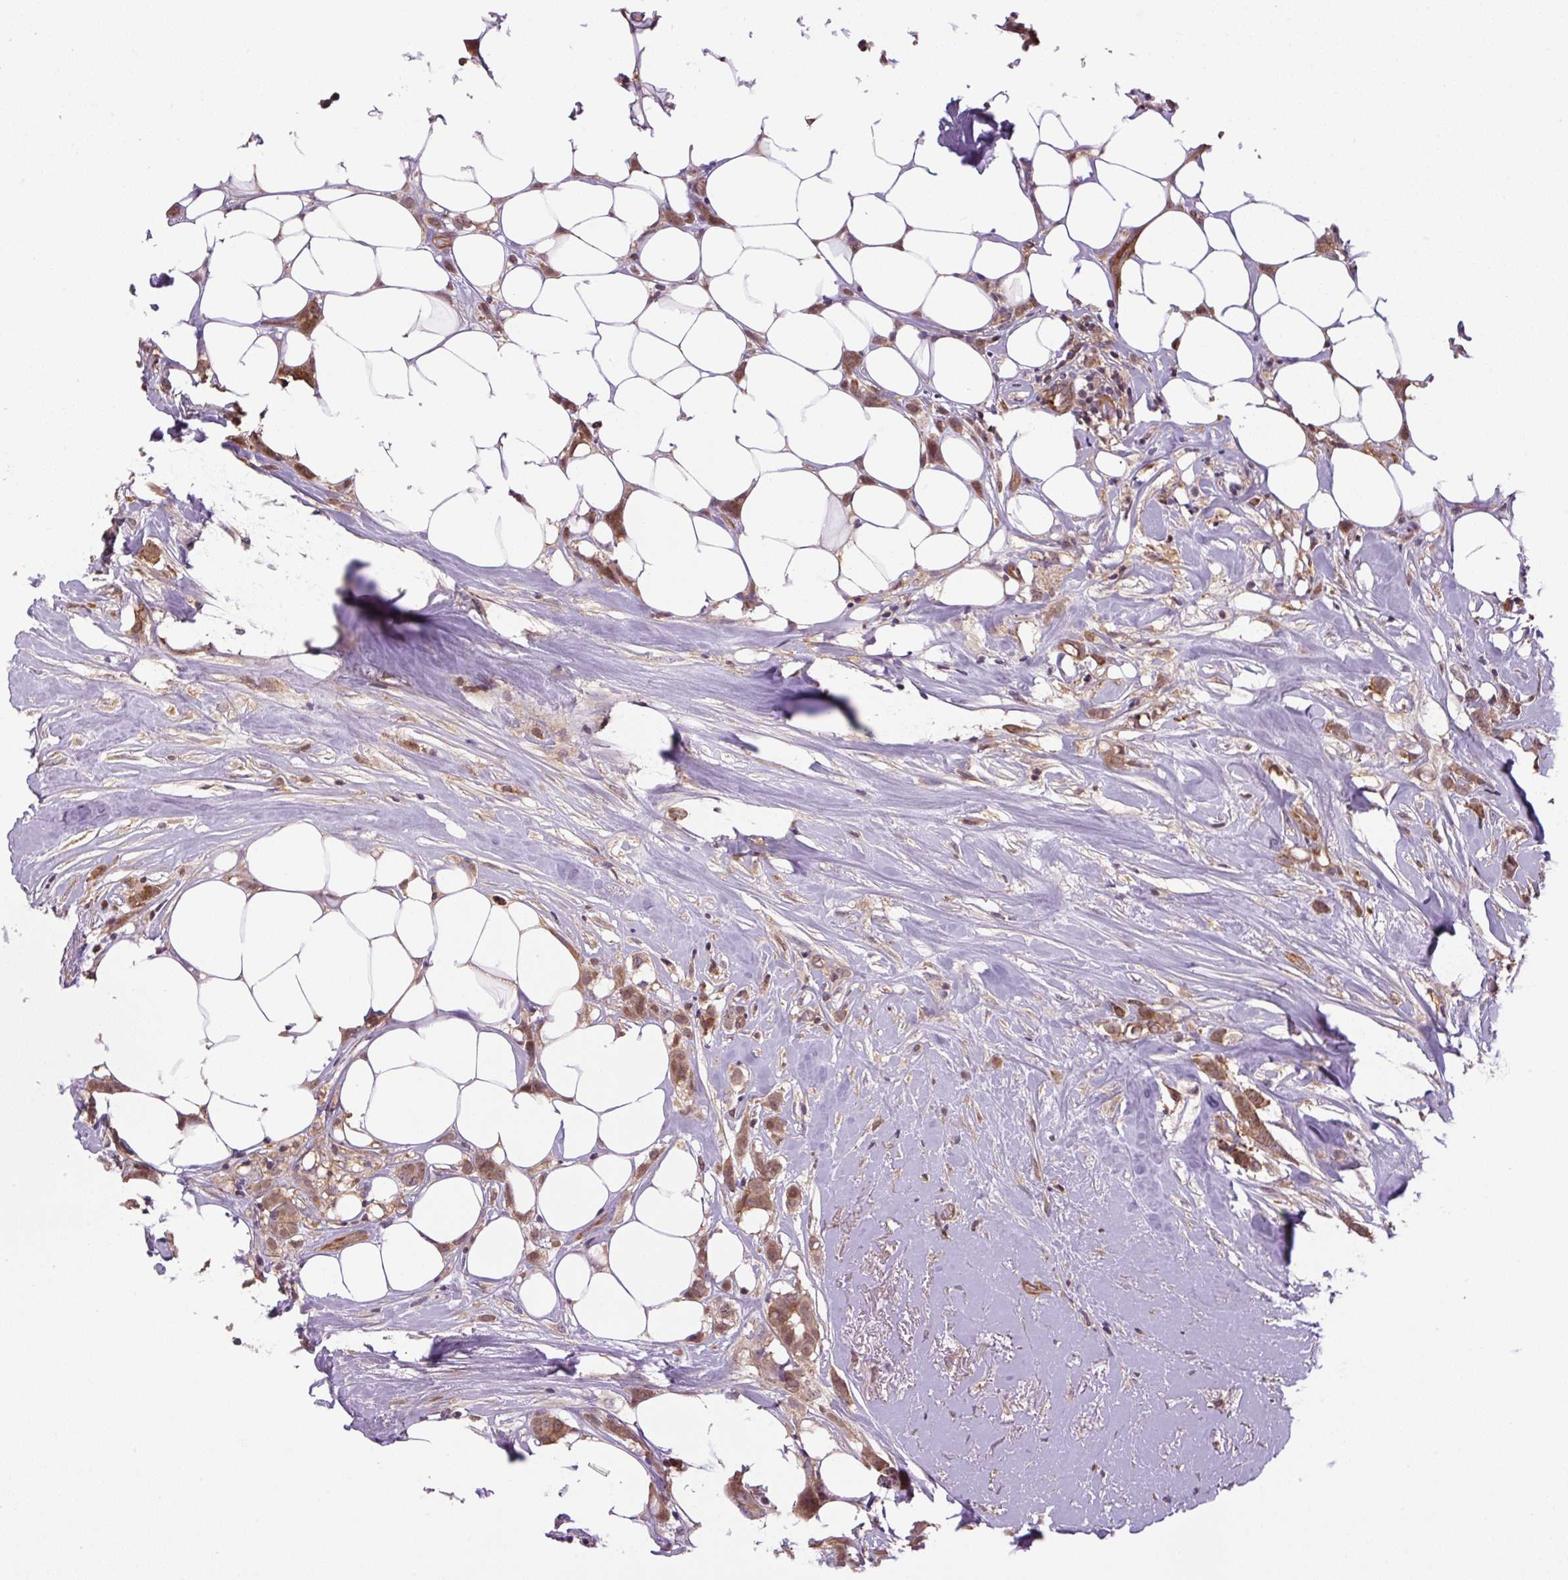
{"staining": {"intensity": "moderate", "quantity": ">75%", "location": "cytoplasmic/membranous"}, "tissue": "breast cancer", "cell_type": "Tumor cells", "image_type": "cancer", "snomed": [{"axis": "morphology", "description": "Duct carcinoma"}, {"axis": "topography", "description": "Breast"}], "caption": "This micrograph demonstrates IHC staining of human breast infiltrating ductal carcinoma, with medium moderate cytoplasmic/membranous positivity in about >75% of tumor cells.", "gene": "SEPTIN10", "patient": {"sex": "female", "age": 80}}